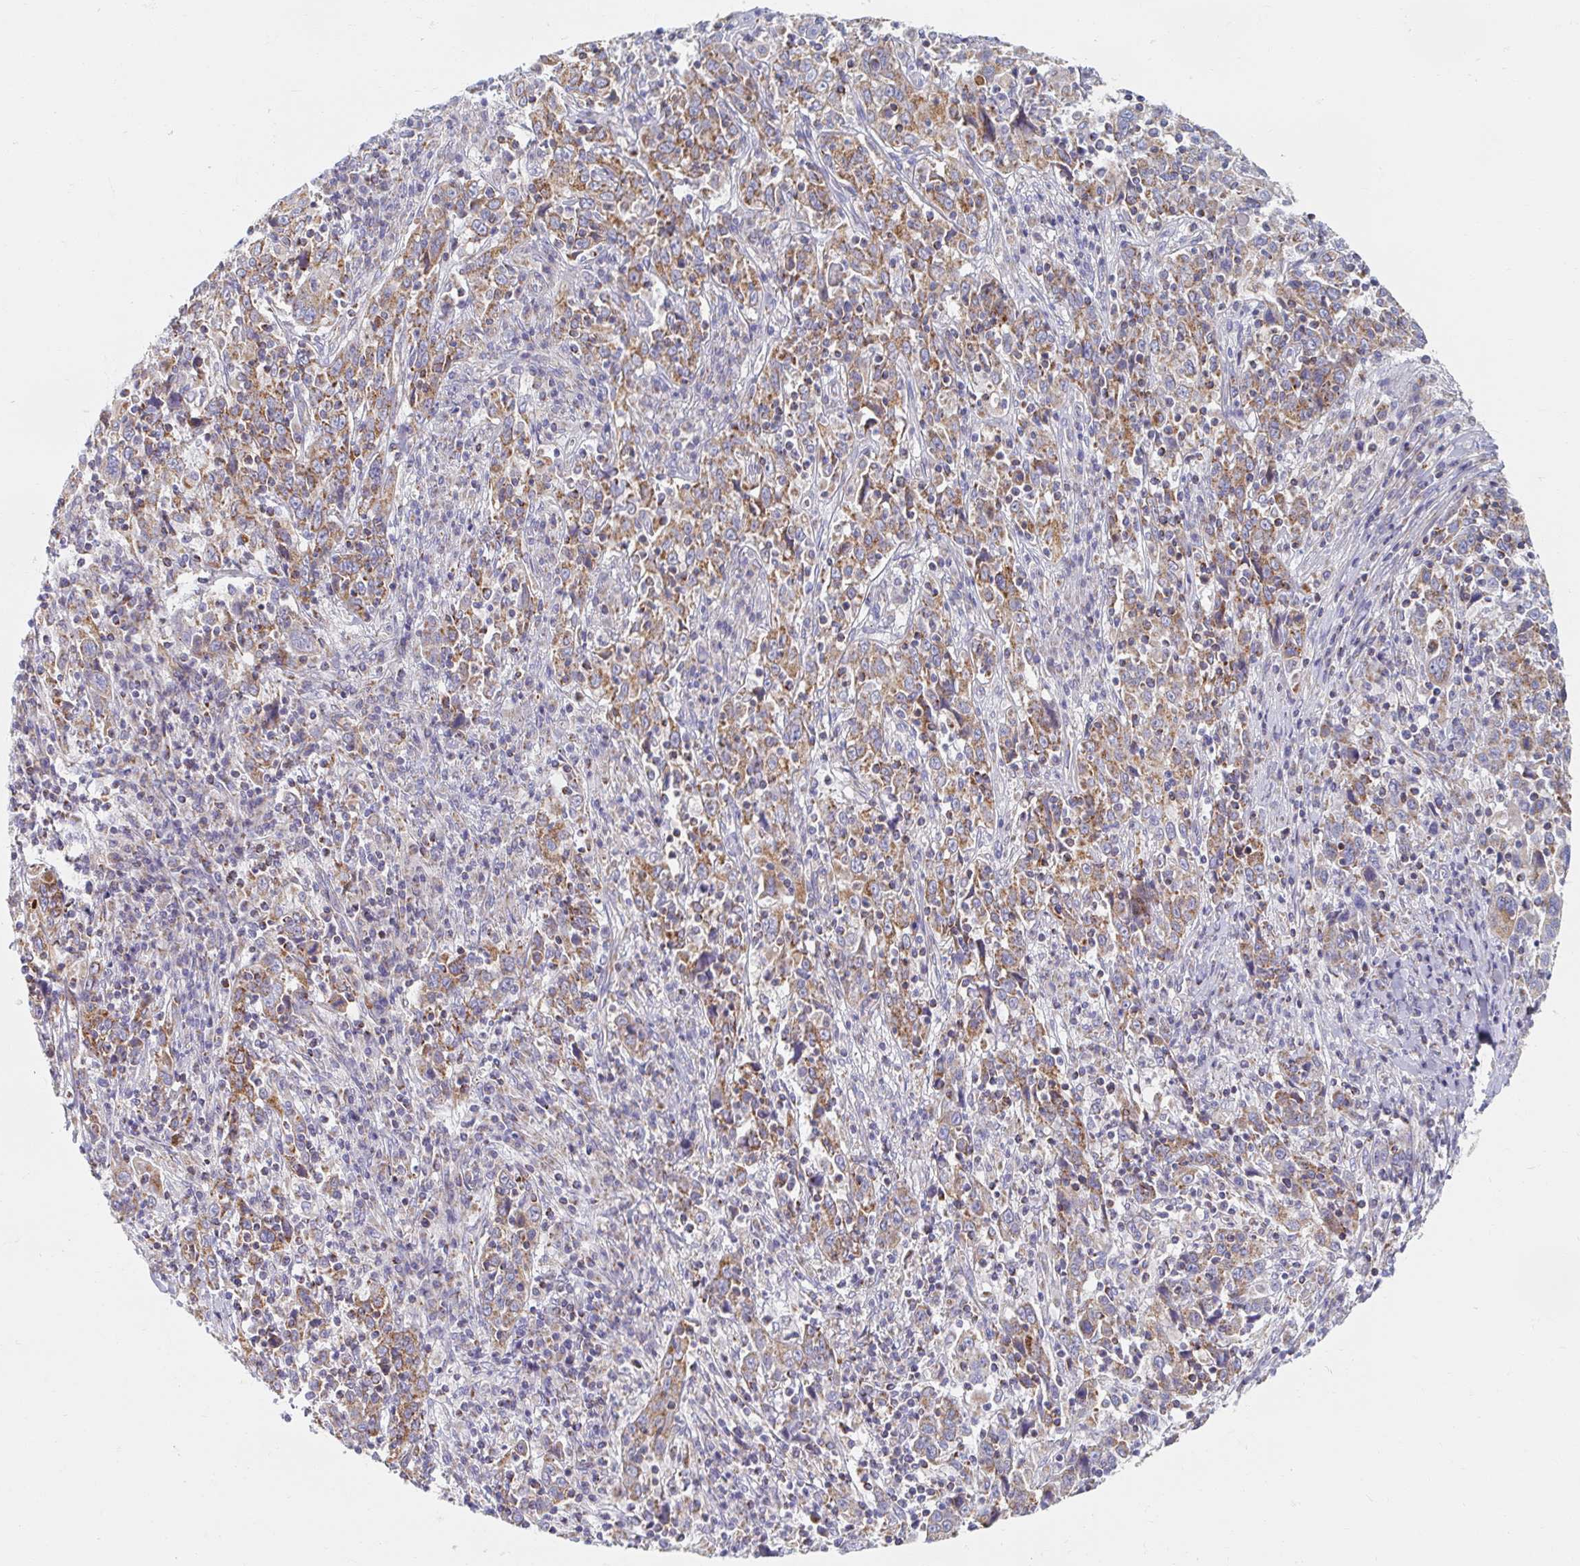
{"staining": {"intensity": "moderate", "quantity": ">75%", "location": "cytoplasmic/membranous"}, "tissue": "cervical cancer", "cell_type": "Tumor cells", "image_type": "cancer", "snomed": [{"axis": "morphology", "description": "Squamous cell carcinoma, NOS"}, {"axis": "topography", "description": "Cervix"}], "caption": "DAB immunohistochemical staining of squamous cell carcinoma (cervical) exhibits moderate cytoplasmic/membranous protein staining in about >75% of tumor cells.", "gene": "MAVS", "patient": {"sex": "female", "age": 46}}